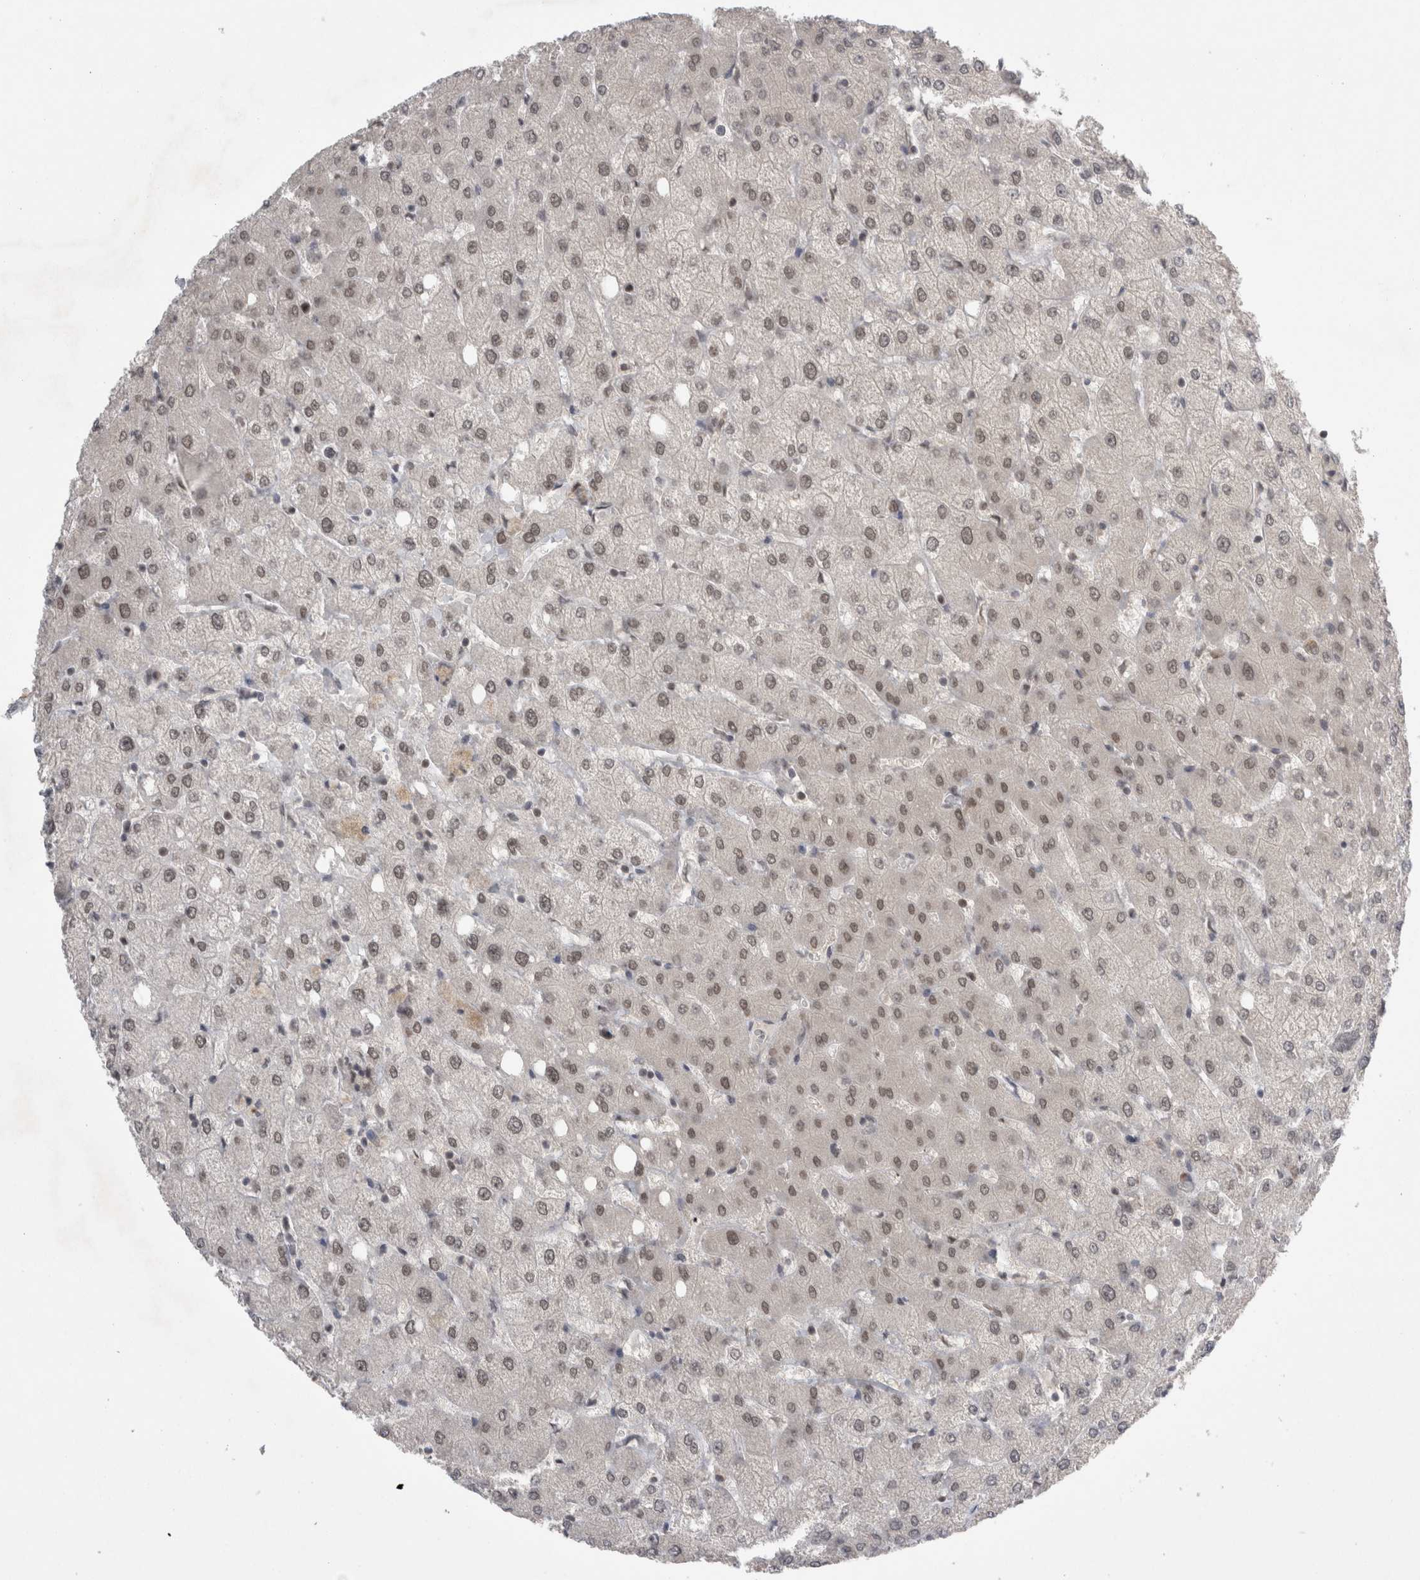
{"staining": {"intensity": "moderate", "quantity": ">75%", "location": "cytoplasmic/membranous"}, "tissue": "liver", "cell_type": "Cholangiocytes", "image_type": "normal", "snomed": [{"axis": "morphology", "description": "Normal tissue, NOS"}, {"axis": "topography", "description": "Liver"}], "caption": "The photomicrograph exhibits staining of normal liver, revealing moderate cytoplasmic/membranous protein positivity (brown color) within cholangiocytes. Using DAB (3,3'-diaminobenzidine) (brown) and hematoxylin (blue) stains, captured at high magnification using brightfield microscopy.", "gene": "ZNF341", "patient": {"sex": "female", "age": 54}}